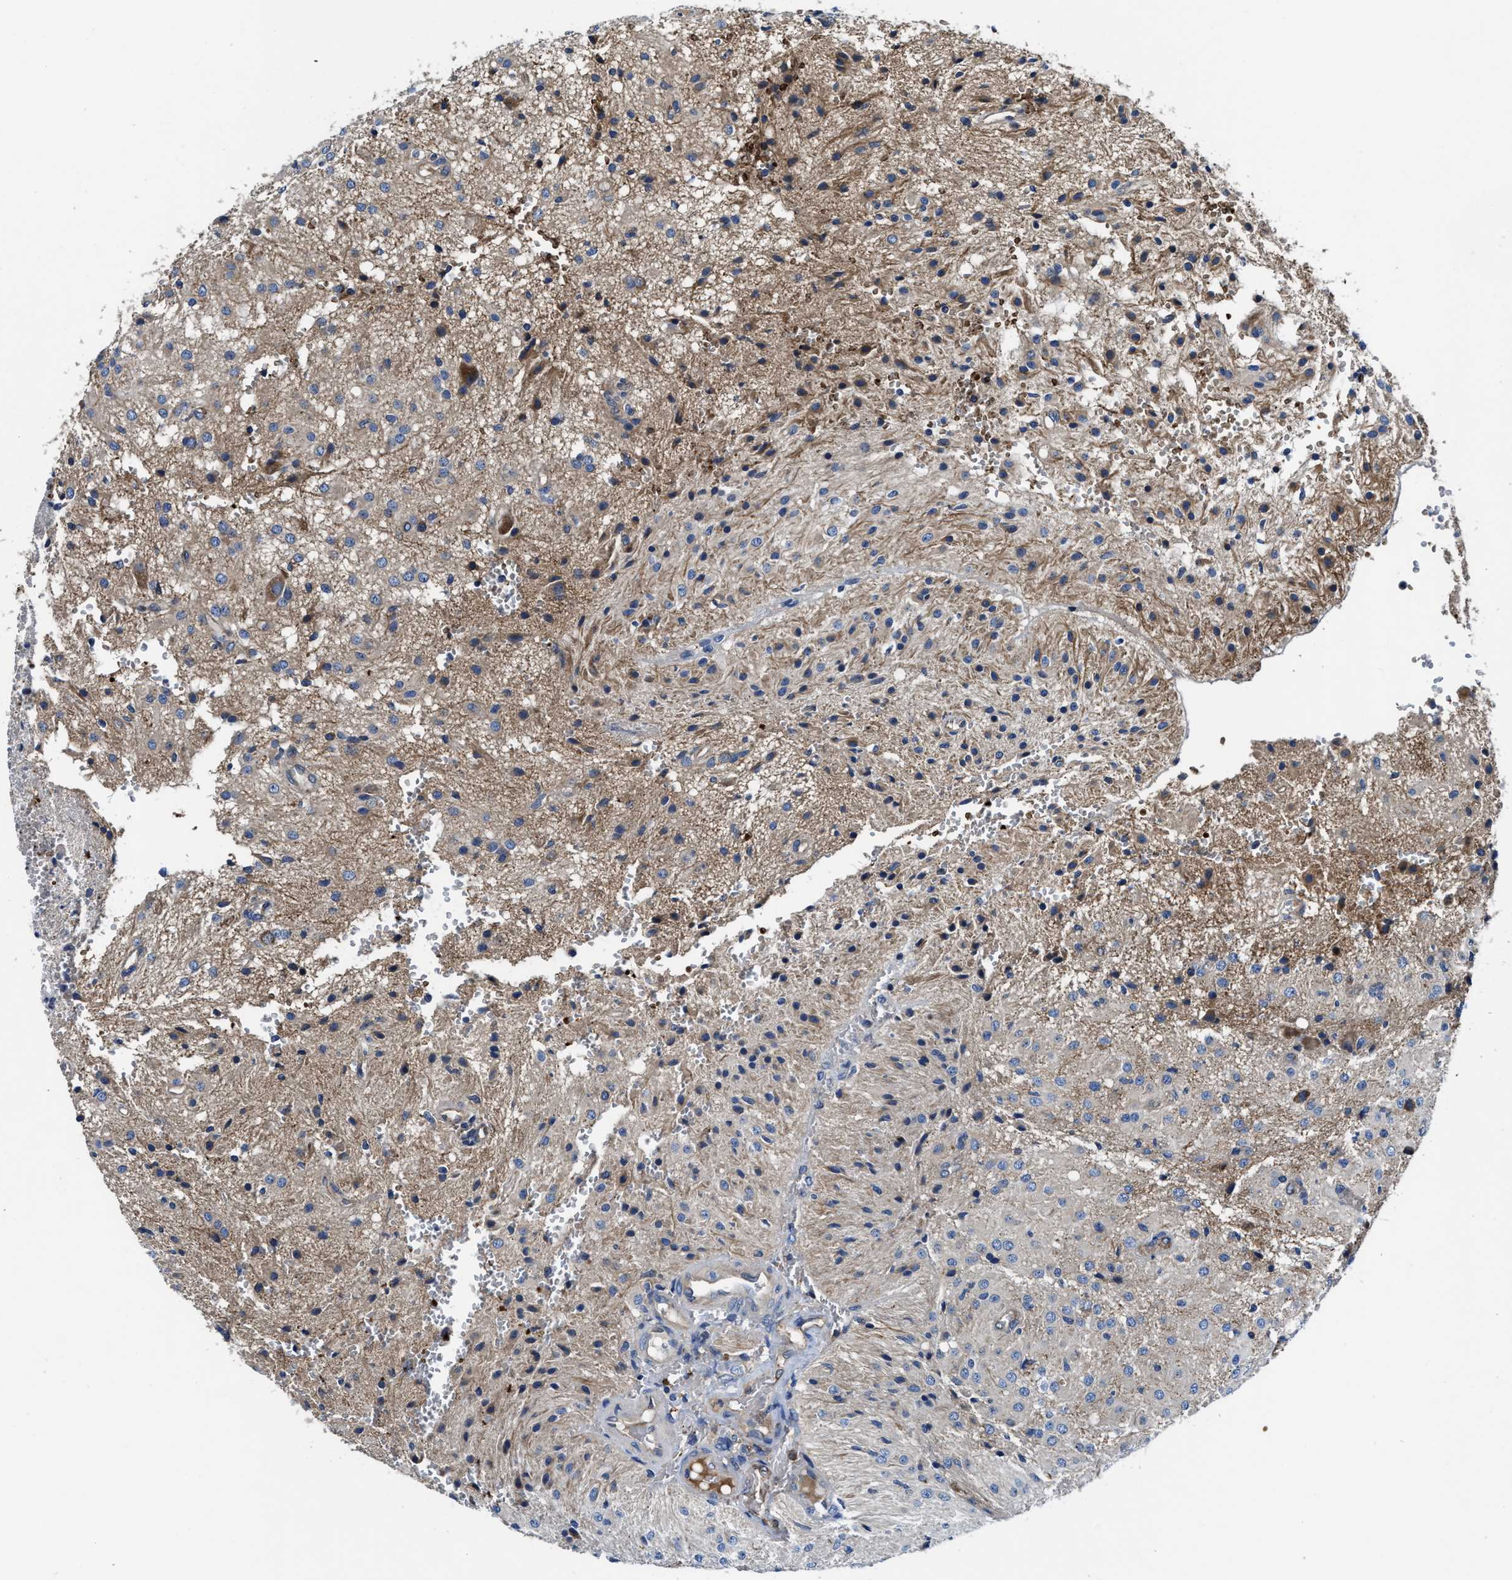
{"staining": {"intensity": "weak", "quantity": ">75%", "location": "cytoplasmic/membranous"}, "tissue": "glioma", "cell_type": "Tumor cells", "image_type": "cancer", "snomed": [{"axis": "morphology", "description": "Glioma, malignant, High grade"}, {"axis": "topography", "description": "Brain"}], "caption": "An image showing weak cytoplasmic/membranous staining in approximately >75% of tumor cells in malignant high-grade glioma, as visualized by brown immunohistochemical staining.", "gene": "PHLPP1", "patient": {"sex": "female", "age": 59}}